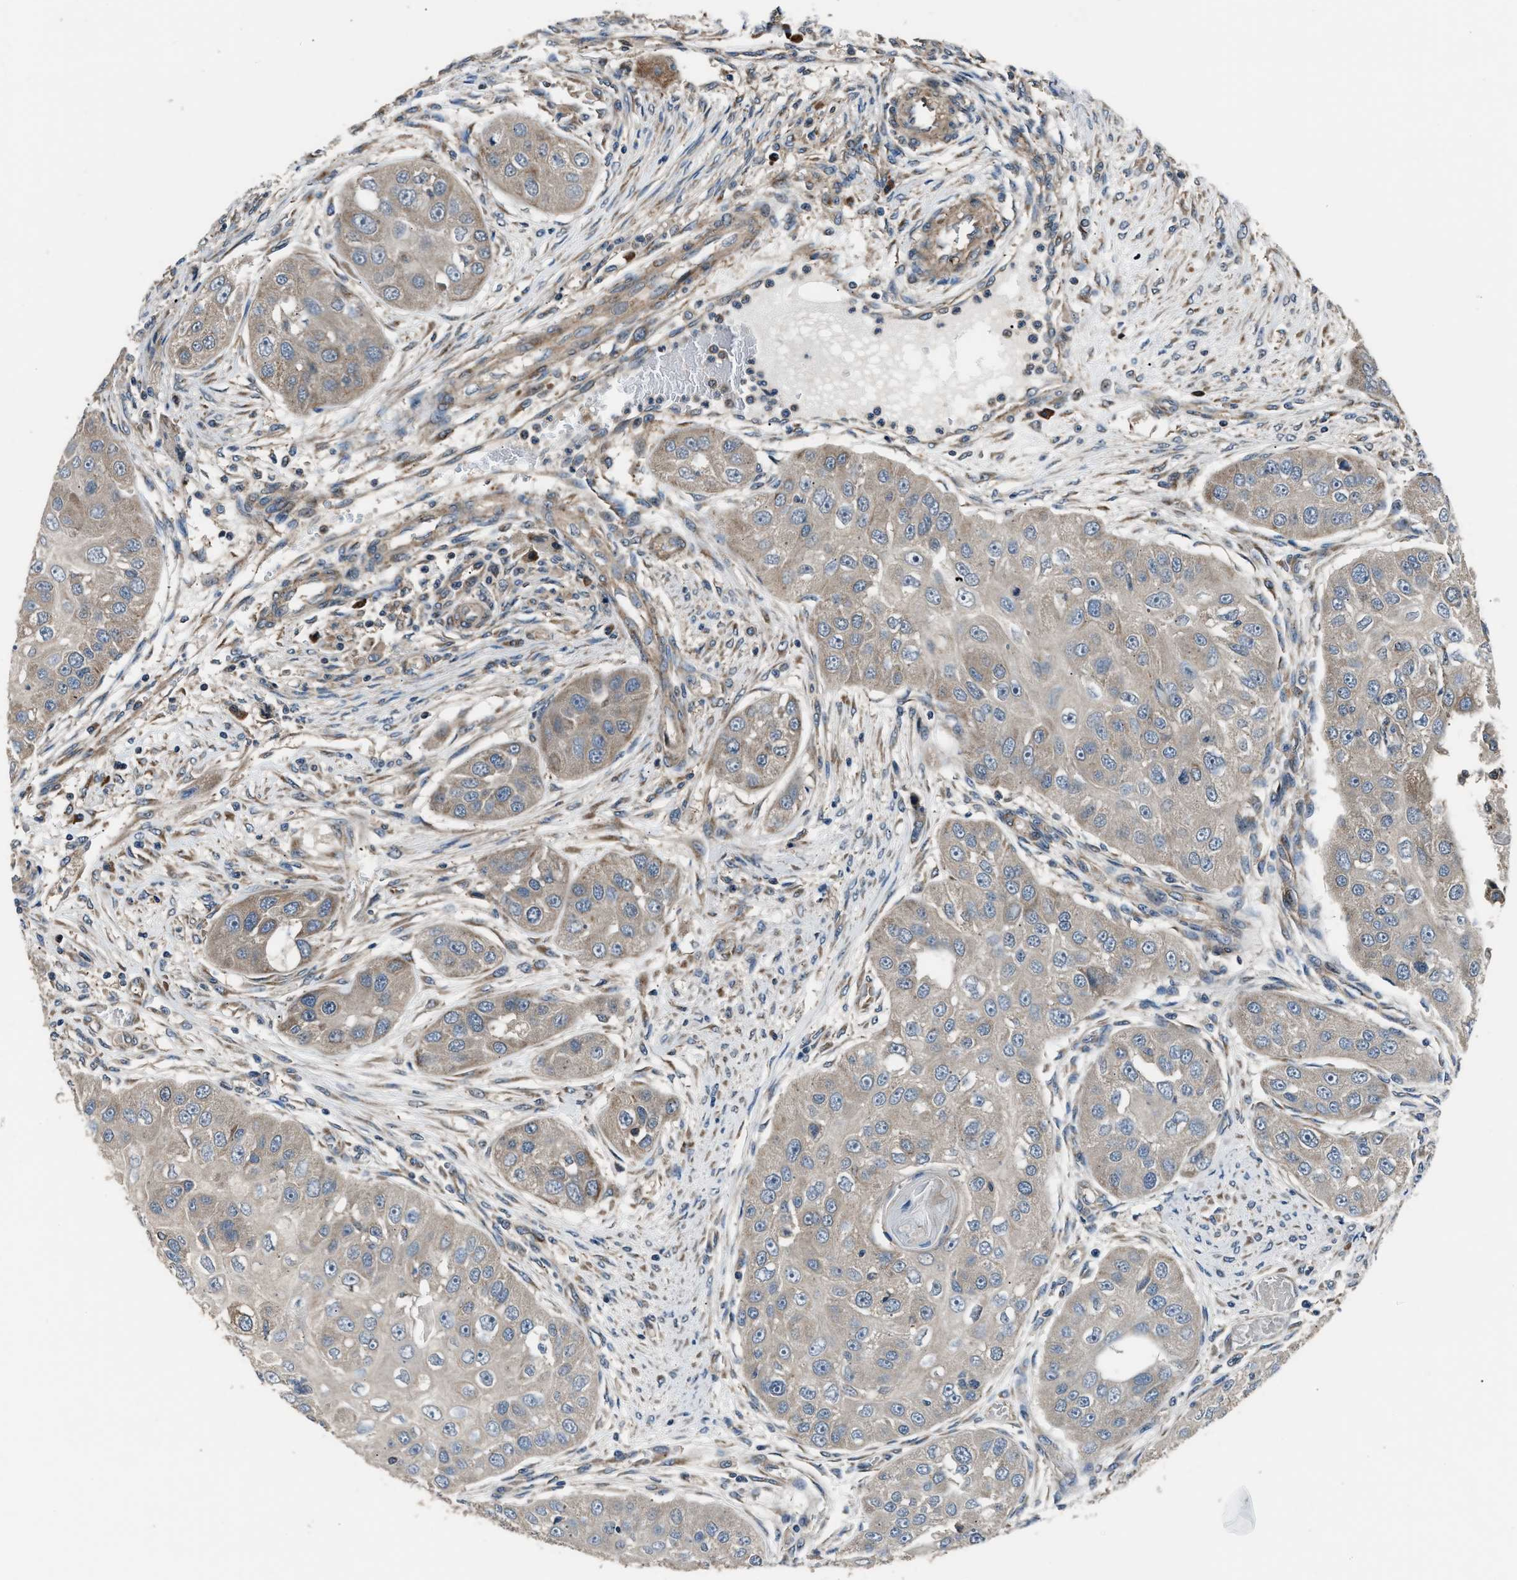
{"staining": {"intensity": "weak", "quantity": "<25%", "location": "cytoplasmic/membranous"}, "tissue": "head and neck cancer", "cell_type": "Tumor cells", "image_type": "cancer", "snomed": [{"axis": "morphology", "description": "Normal tissue, NOS"}, {"axis": "morphology", "description": "Squamous cell carcinoma, NOS"}, {"axis": "topography", "description": "Skeletal muscle"}, {"axis": "topography", "description": "Head-Neck"}], "caption": "Immunohistochemical staining of human head and neck cancer shows no significant positivity in tumor cells.", "gene": "IMPDH2", "patient": {"sex": "male", "age": 51}}